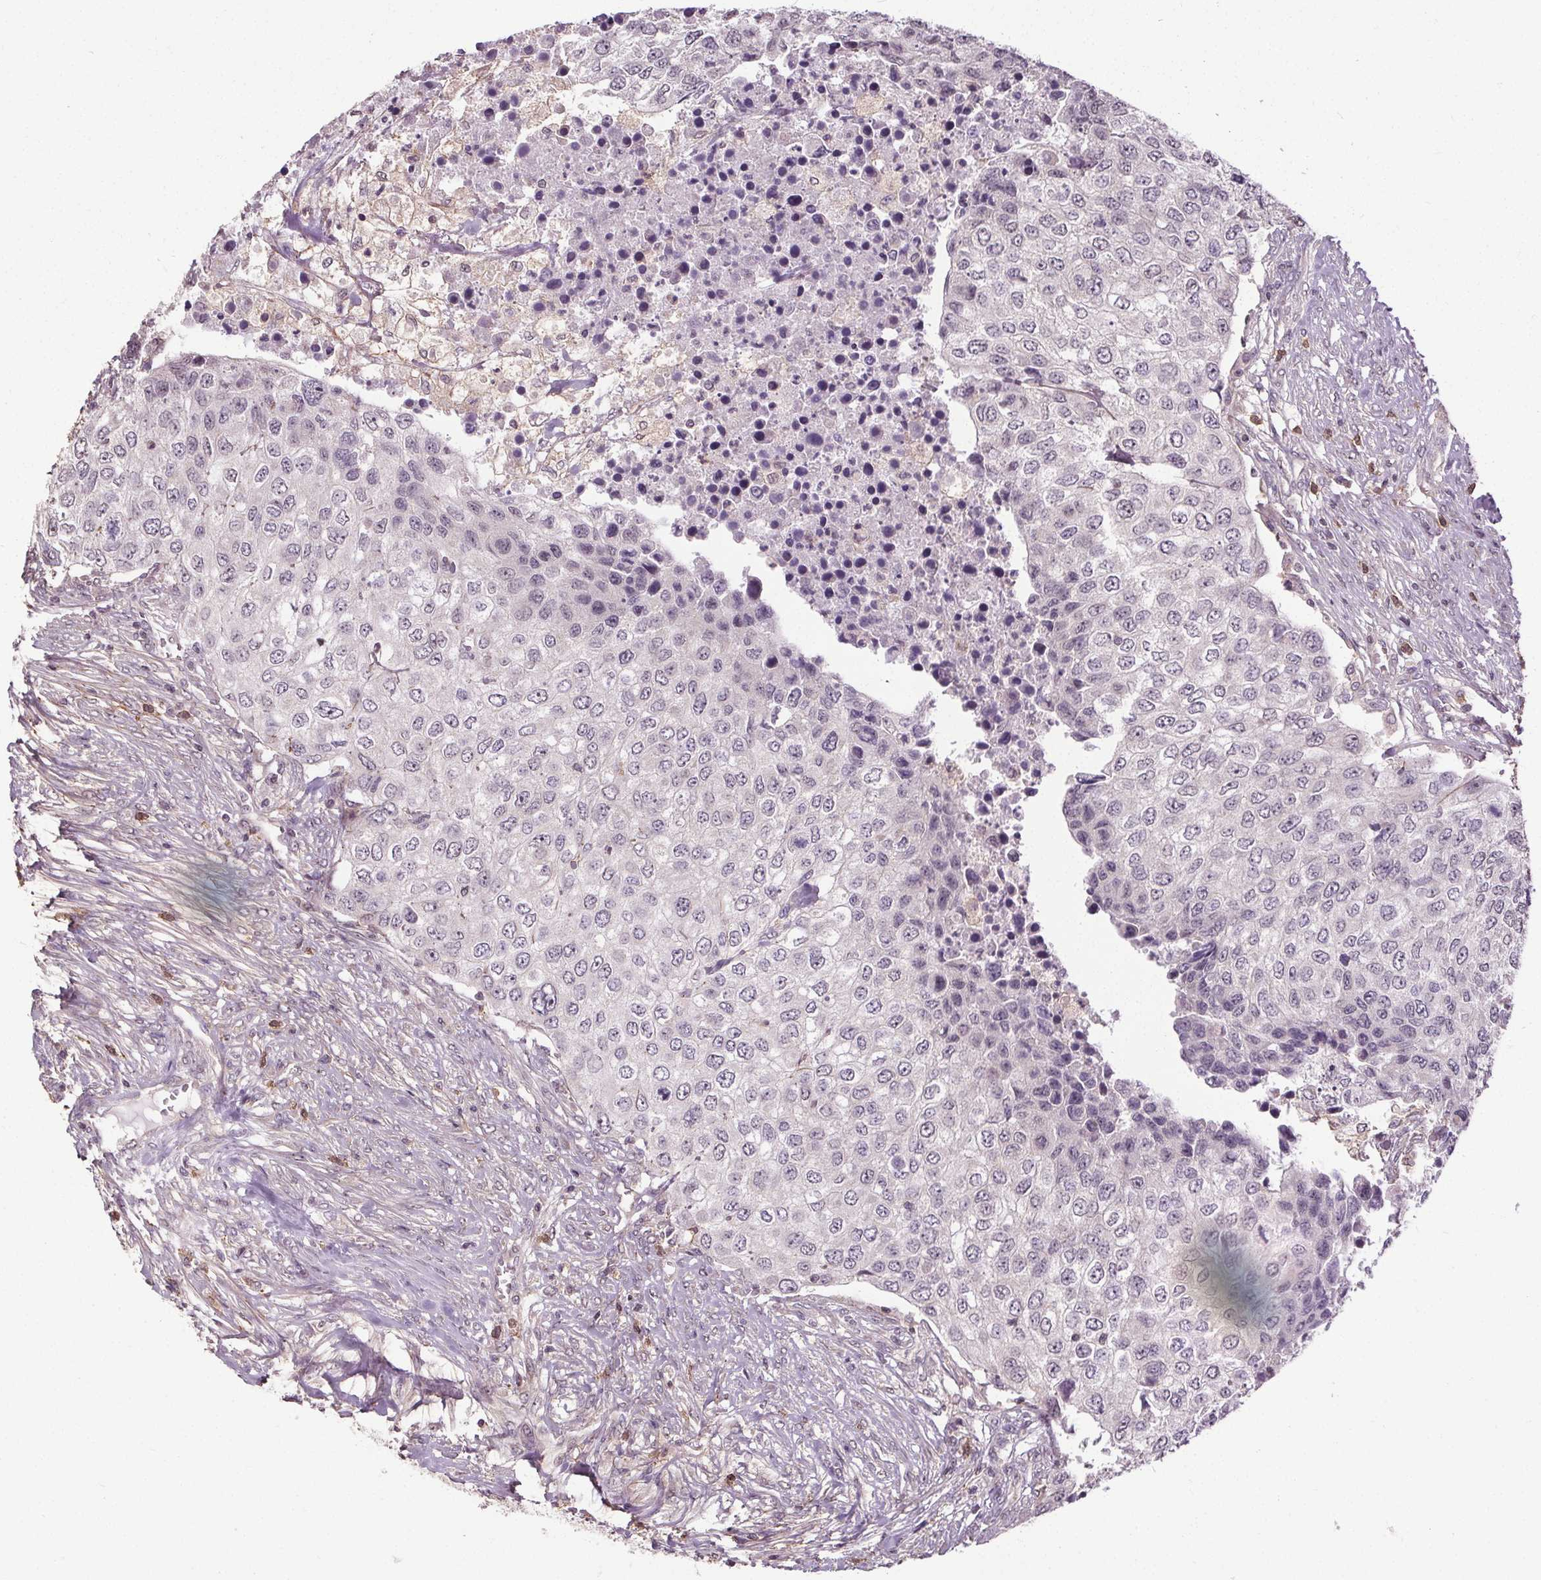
{"staining": {"intensity": "negative", "quantity": "none", "location": "none"}, "tissue": "urothelial cancer", "cell_type": "Tumor cells", "image_type": "cancer", "snomed": [{"axis": "morphology", "description": "Urothelial carcinoma, High grade"}, {"axis": "topography", "description": "Urinary bladder"}], "caption": "Tumor cells show no significant positivity in urothelial cancer.", "gene": "KIAA0232", "patient": {"sex": "female", "age": 78}}